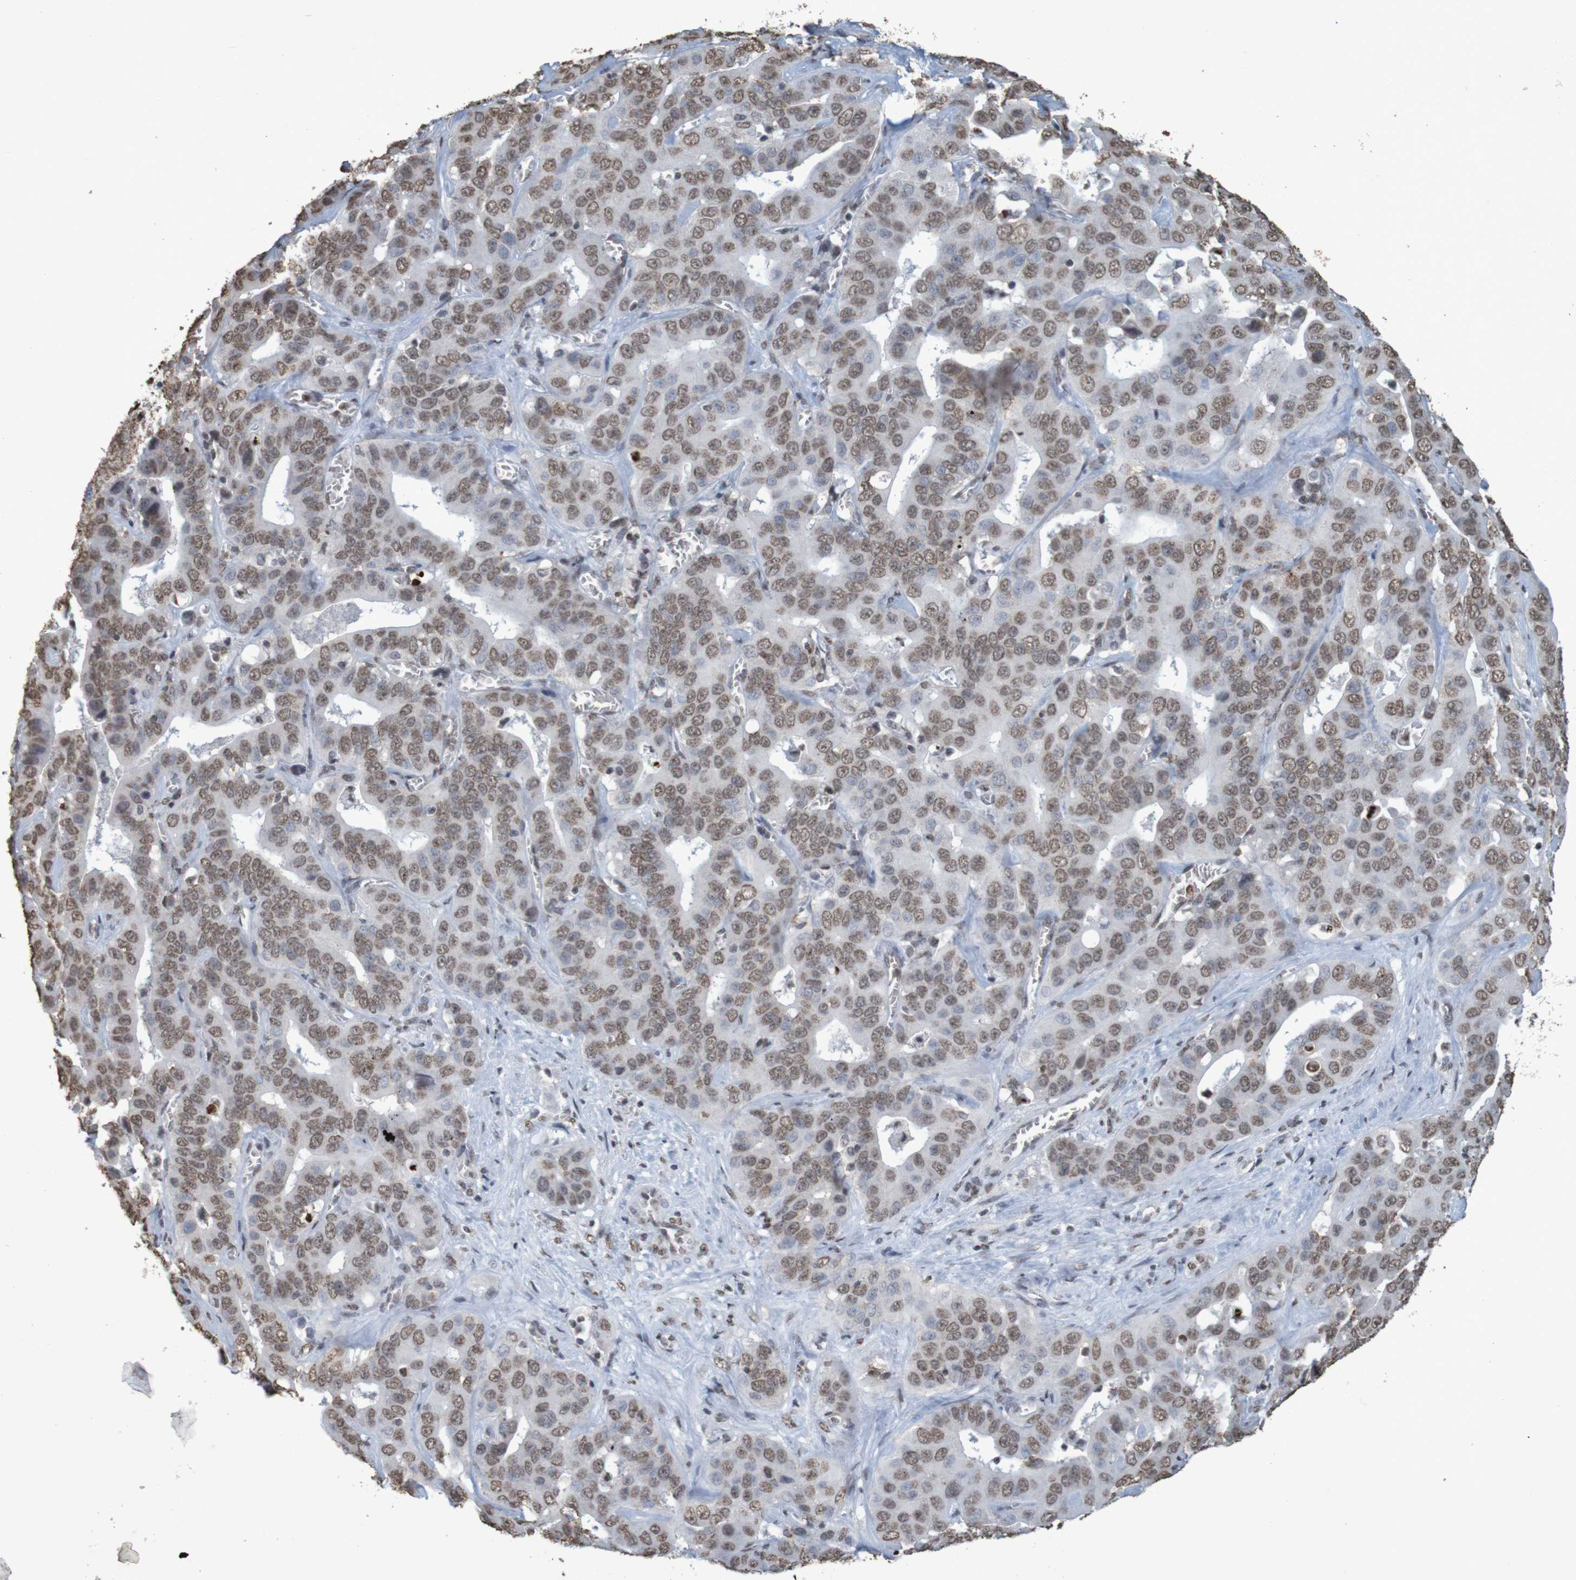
{"staining": {"intensity": "moderate", "quantity": ">75%", "location": "nuclear"}, "tissue": "liver cancer", "cell_type": "Tumor cells", "image_type": "cancer", "snomed": [{"axis": "morphology", "description": "Cholangiocarcinoma"}, {"axis": "topography", "description": "Liver"}], "caption": "Immunohistochemistry (IHC) (DAB (3,3'-diaminobenzidine)) staining of human liver cancer (cholangiocarcinoma) exhibits moderate nuclear protein positivity in about >75% of tumor cells. The protein is stained brown, and the nuclei are stained in blue (DAB IHC with brightfield microscopy, high magnification).", "gene": "GFI1", "patient": {"sex": "female", "age": 52}}